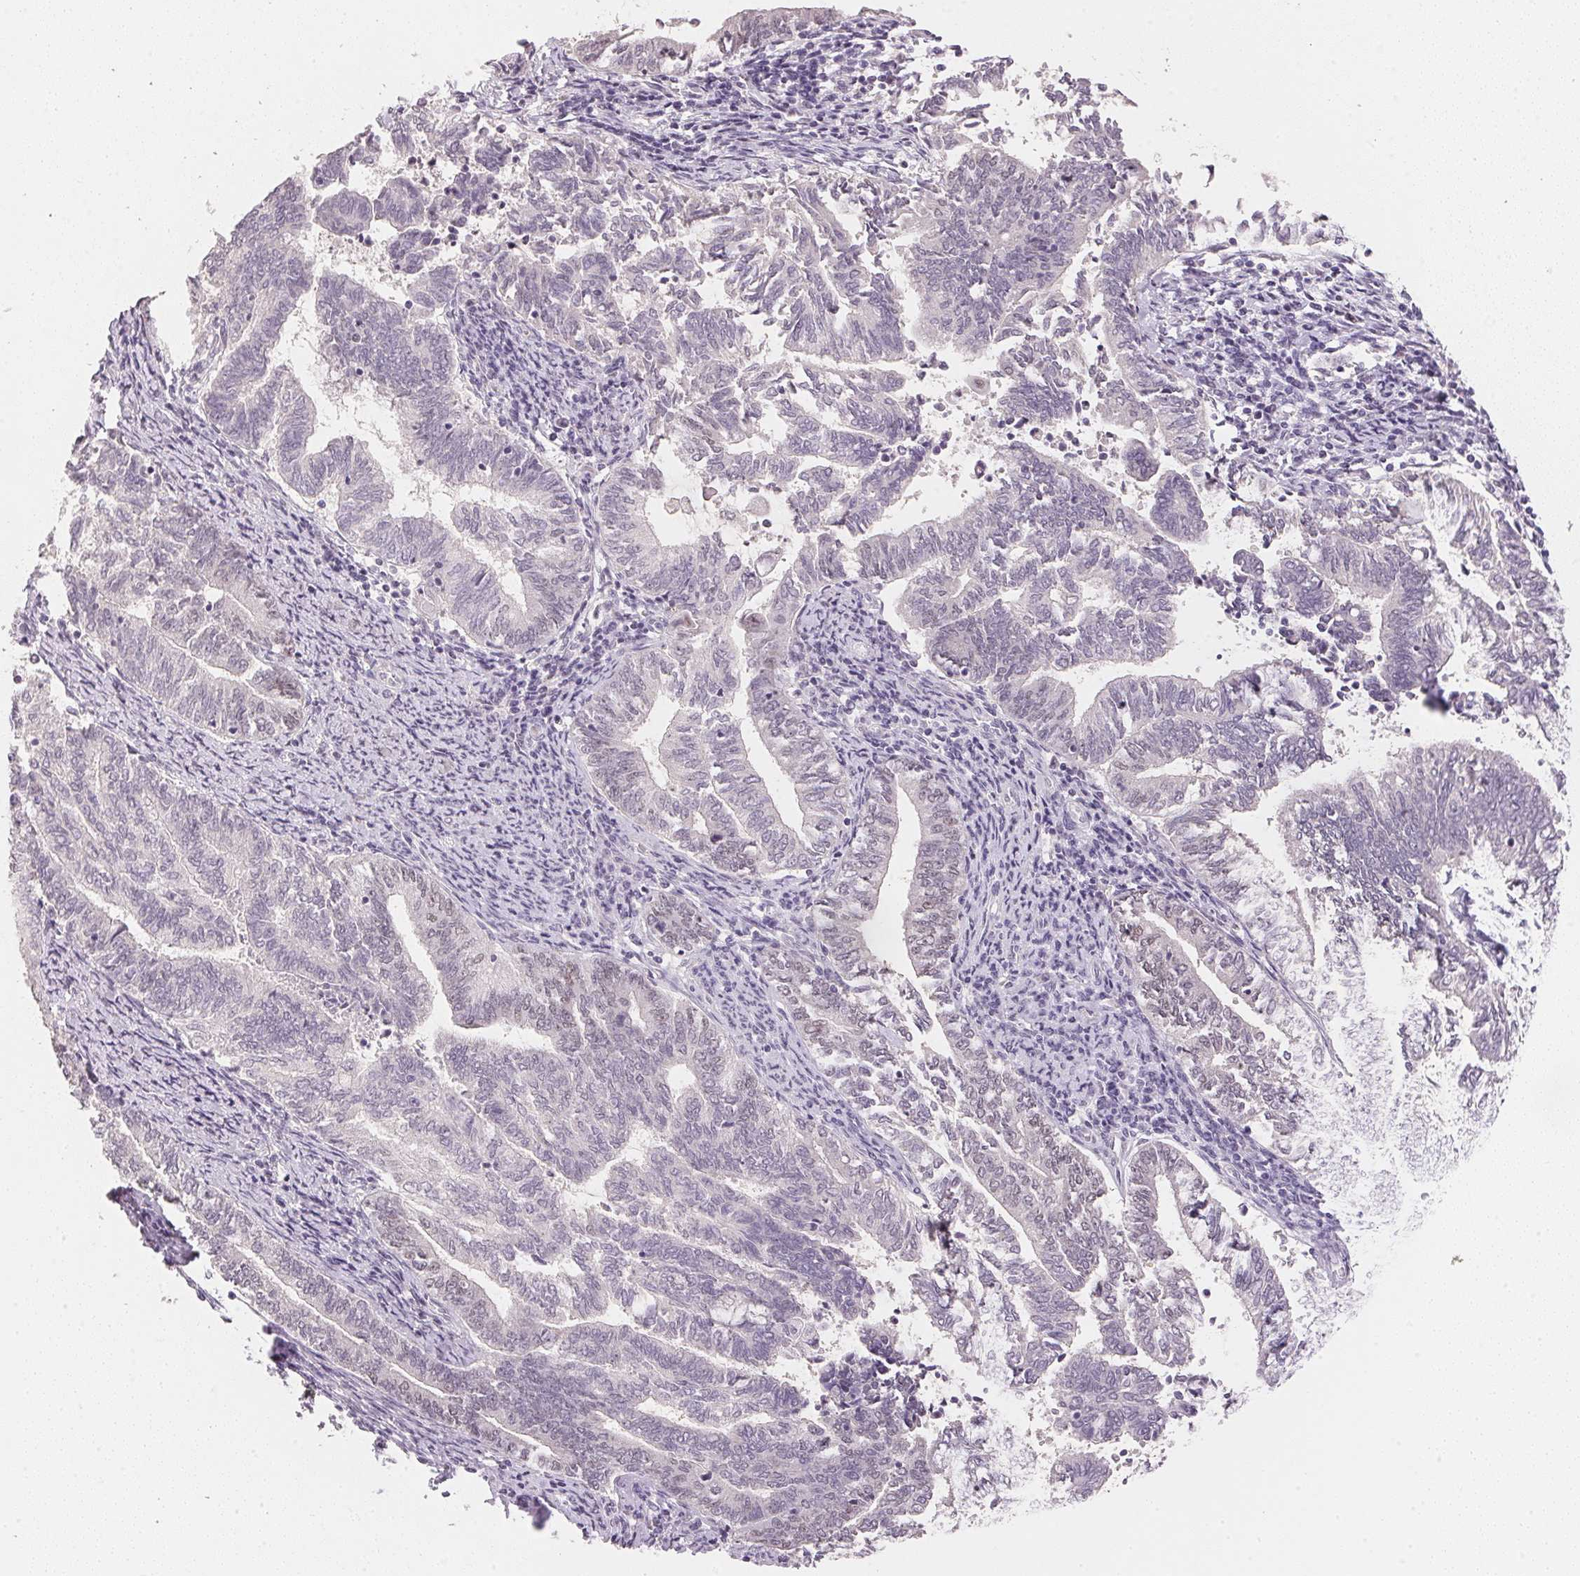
{"staining": {"intensity": "negative", "quantity": "none", "location": "none"}, "tissue": "endometrial cancer", "cell_type": "Tumor cells", "image_type": "cancer", "snomed": [{"axis": "morphology", "description": "Adenocarcinoma, NOS"}, {"axis": "topography", "description": "Endometrium"}], "caption": "Immunohistochemistry histopathology image of neoplastic tissue: human endometrial adenocarcinoma stained with DAB (3,3'-diaminobenzidine) demonstrates no significant protein expression in tumor cells.", "gene": "POLR3G", "patient": {"sex": "female", "age": 65}}